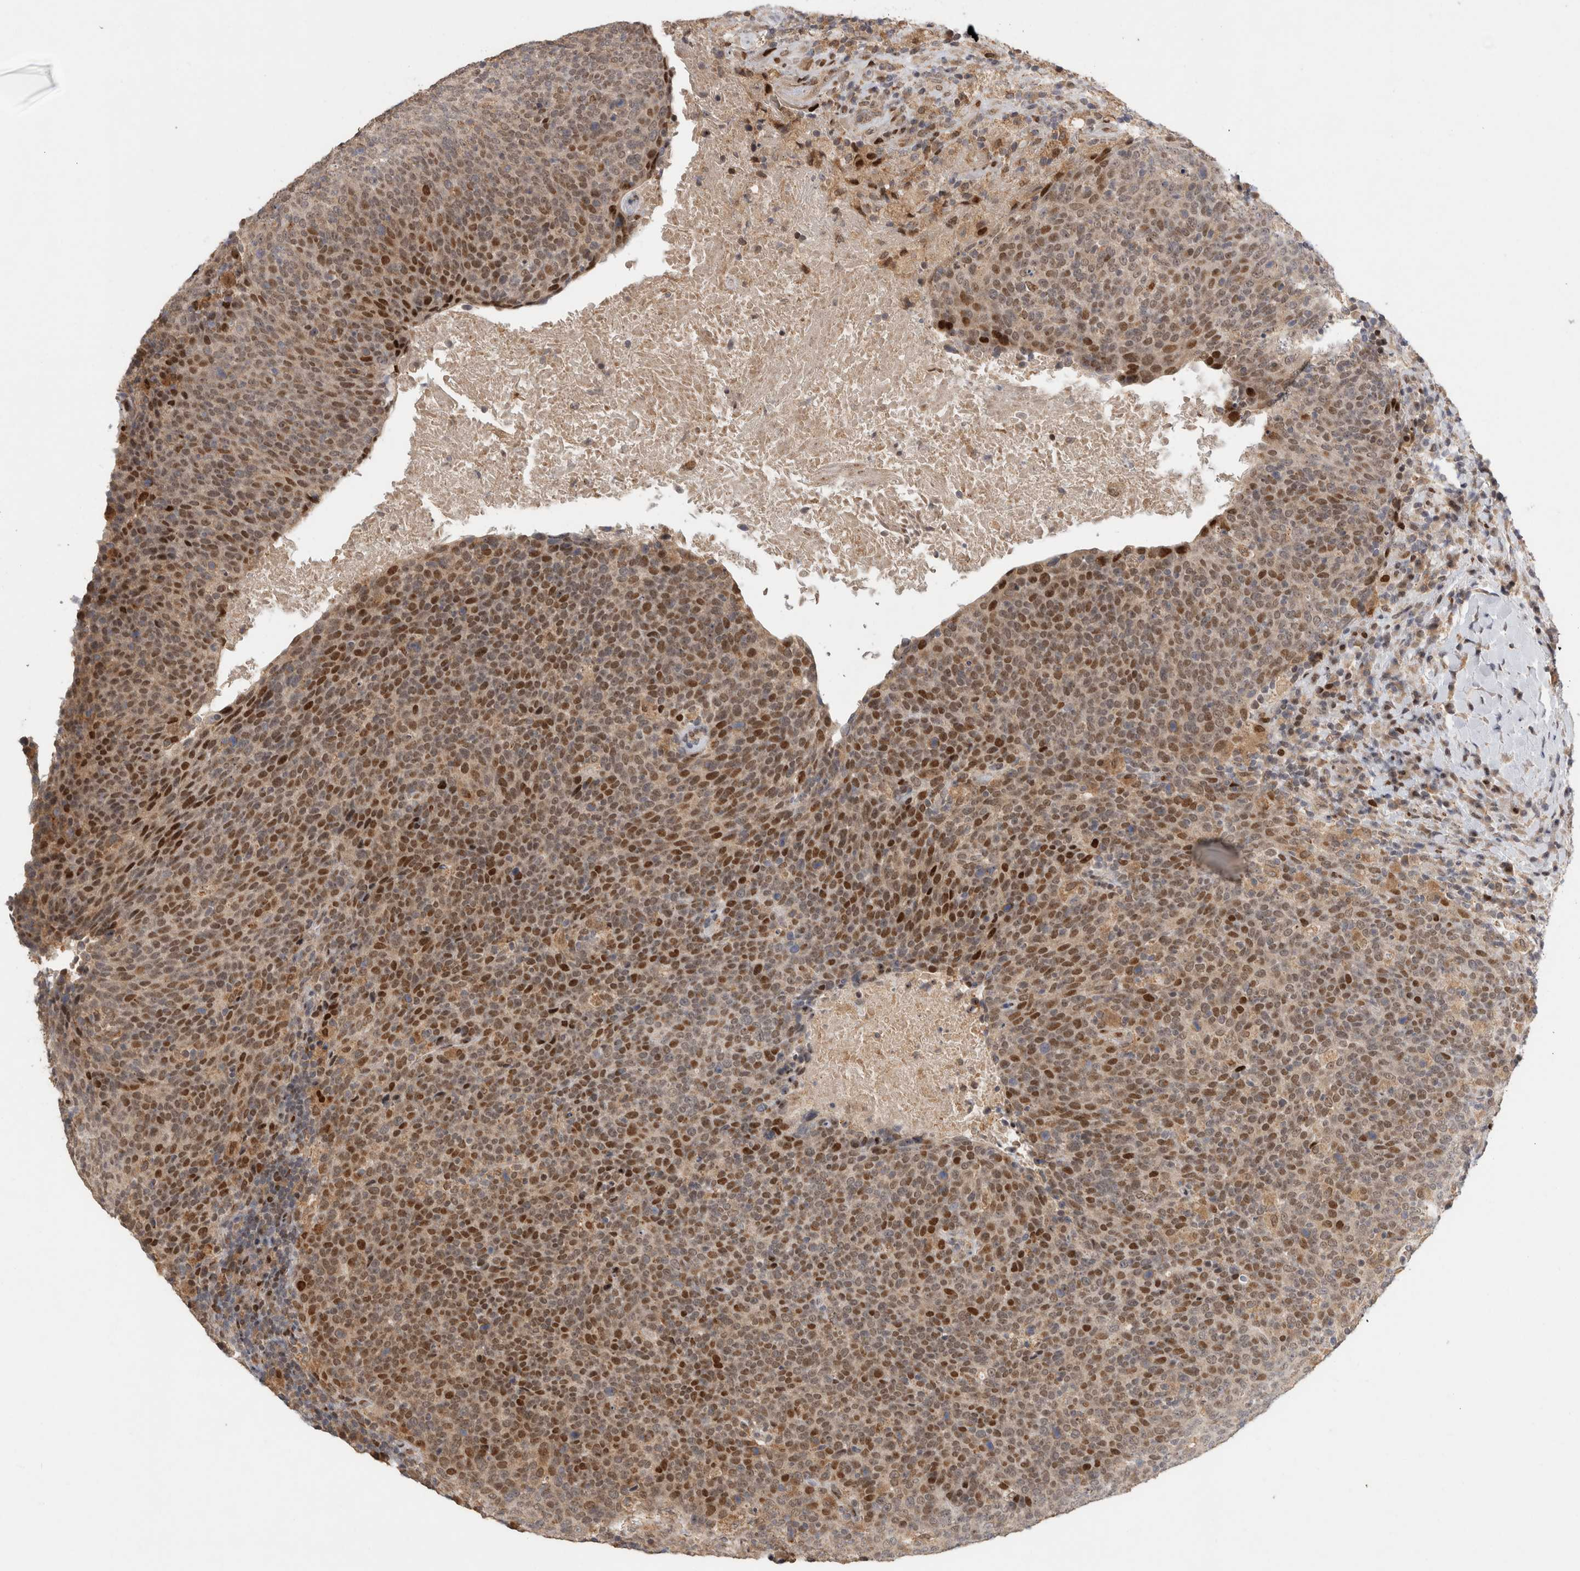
{"staining": {"intensity": "strong", "quantity": "25%-75%", "location": "nuclear"}, "tissue": "head and neck cancer", "cell_type": "Tumor cells", "image_type": "cancer", "snomed": [{"axis": "morphology", "description": "Squamous cell carcinoma, NOS"}, {"axis": "morphology", "description": "Squamous cell carcinoma, metastatic, NOS"}, {"axis": "topography", "description": "Lymph node"}, {"axis": "topography", "description": "Head-Neck"}], "caption": "Strong nuclear protein positivity is identified in about 25%-75% of tumor cells in metastatic squamous cell carcinoma (head and neck). (DAB (3,3'-diaminobenzidine) IHC with brightfield microscopy, high magnification).", "gene": "C8orf58", "patient": {"sex": "male", "age": 62}}